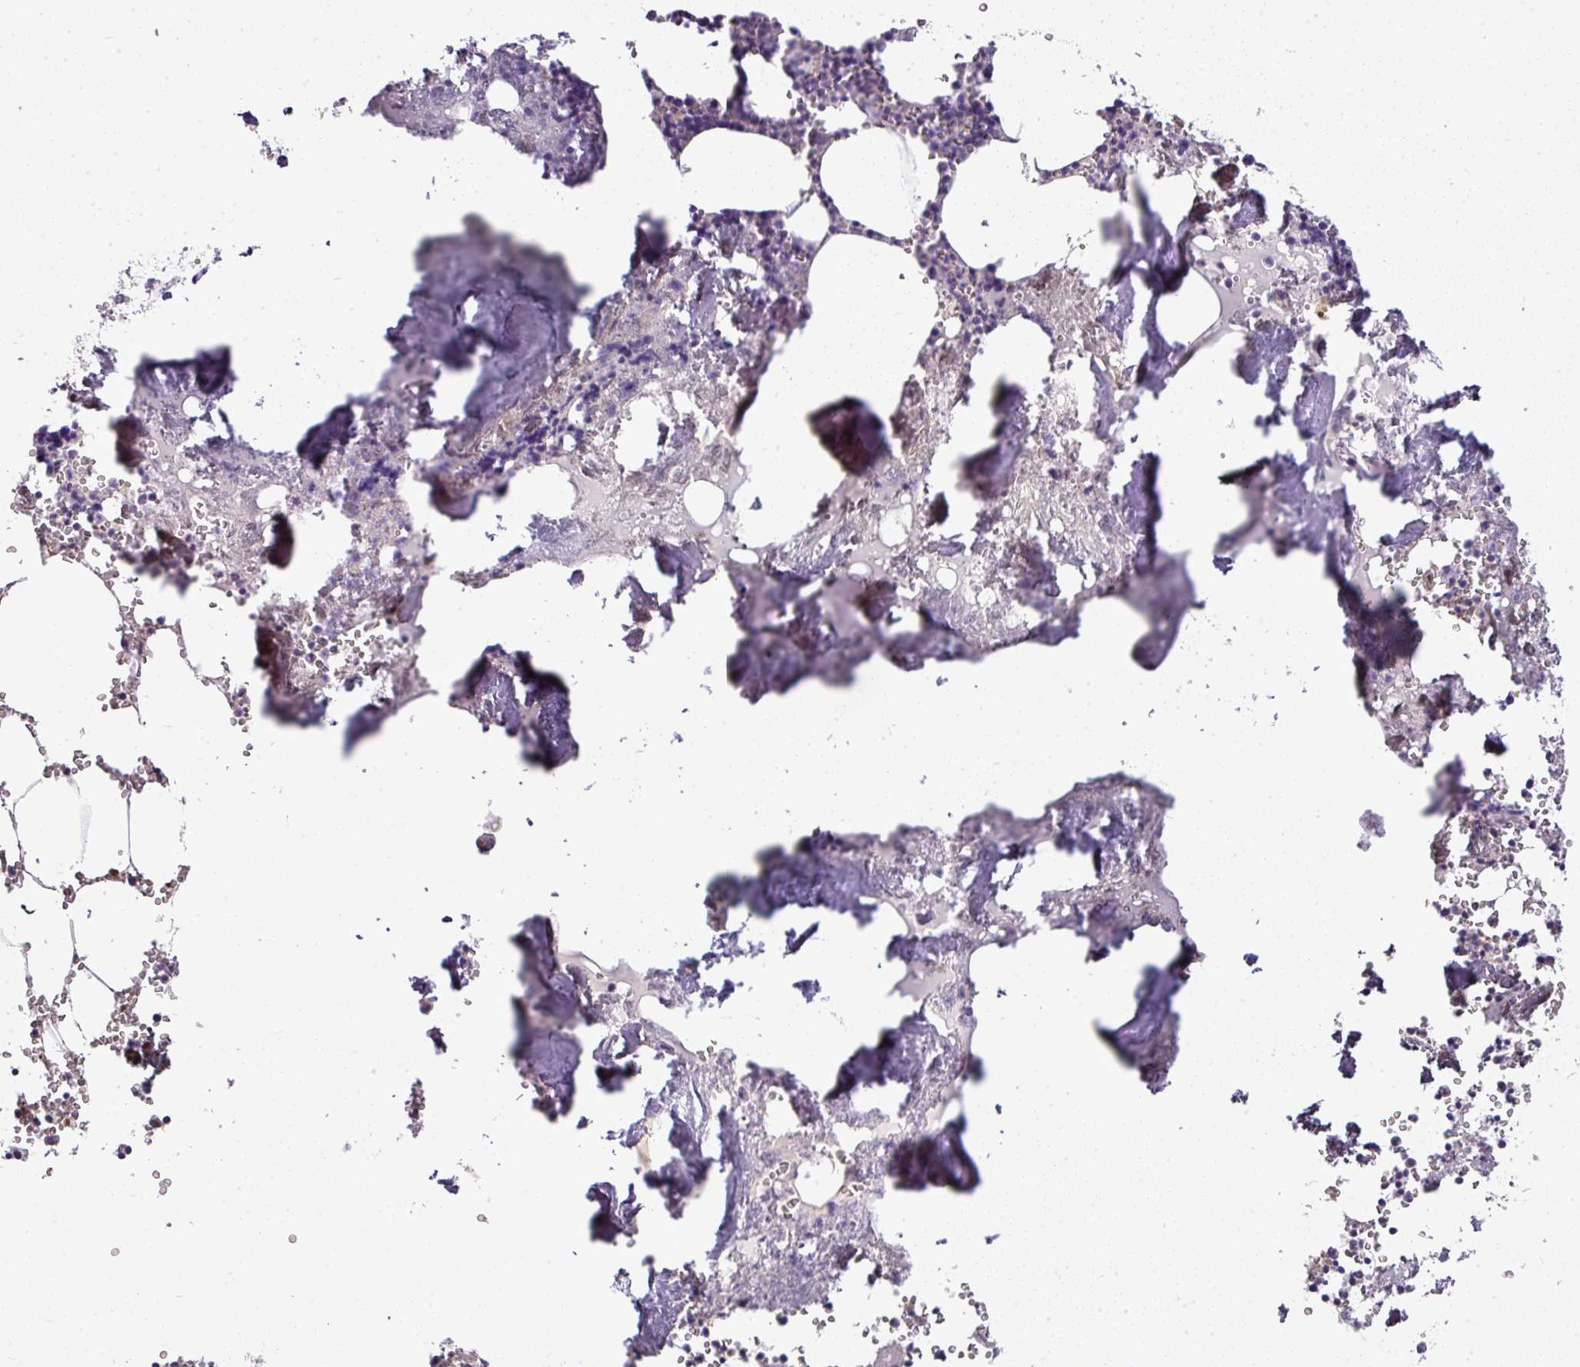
{"staining": {"intensity": "moderate", "quantity": "<25%", "location": "cytoplasmic/membranous"}, "tissue": "bone marrow", "cell_type": "Hematopoietic cells", "image_type": "normal", "snomed": [{"axis": "morphology", "description": "Normal tissue, NOS"}, {"axis": "topography", "description": "Bone marrow"}], "caption": "High-magnification brightfield microscopy of benign bone marrow stained with DAB (3,3'-diaminobenzidine) (brown) and counterstained with hematoxylin (blue). hematopoietic cells exhibit moderate cytoplasmic/membranous staining is seen in about<25% of cells. (DAB IHC, brown staining for protein, blue staining for nuclei).", "gene": "GAN", "patient": {"sex": "male", "age": 54}}